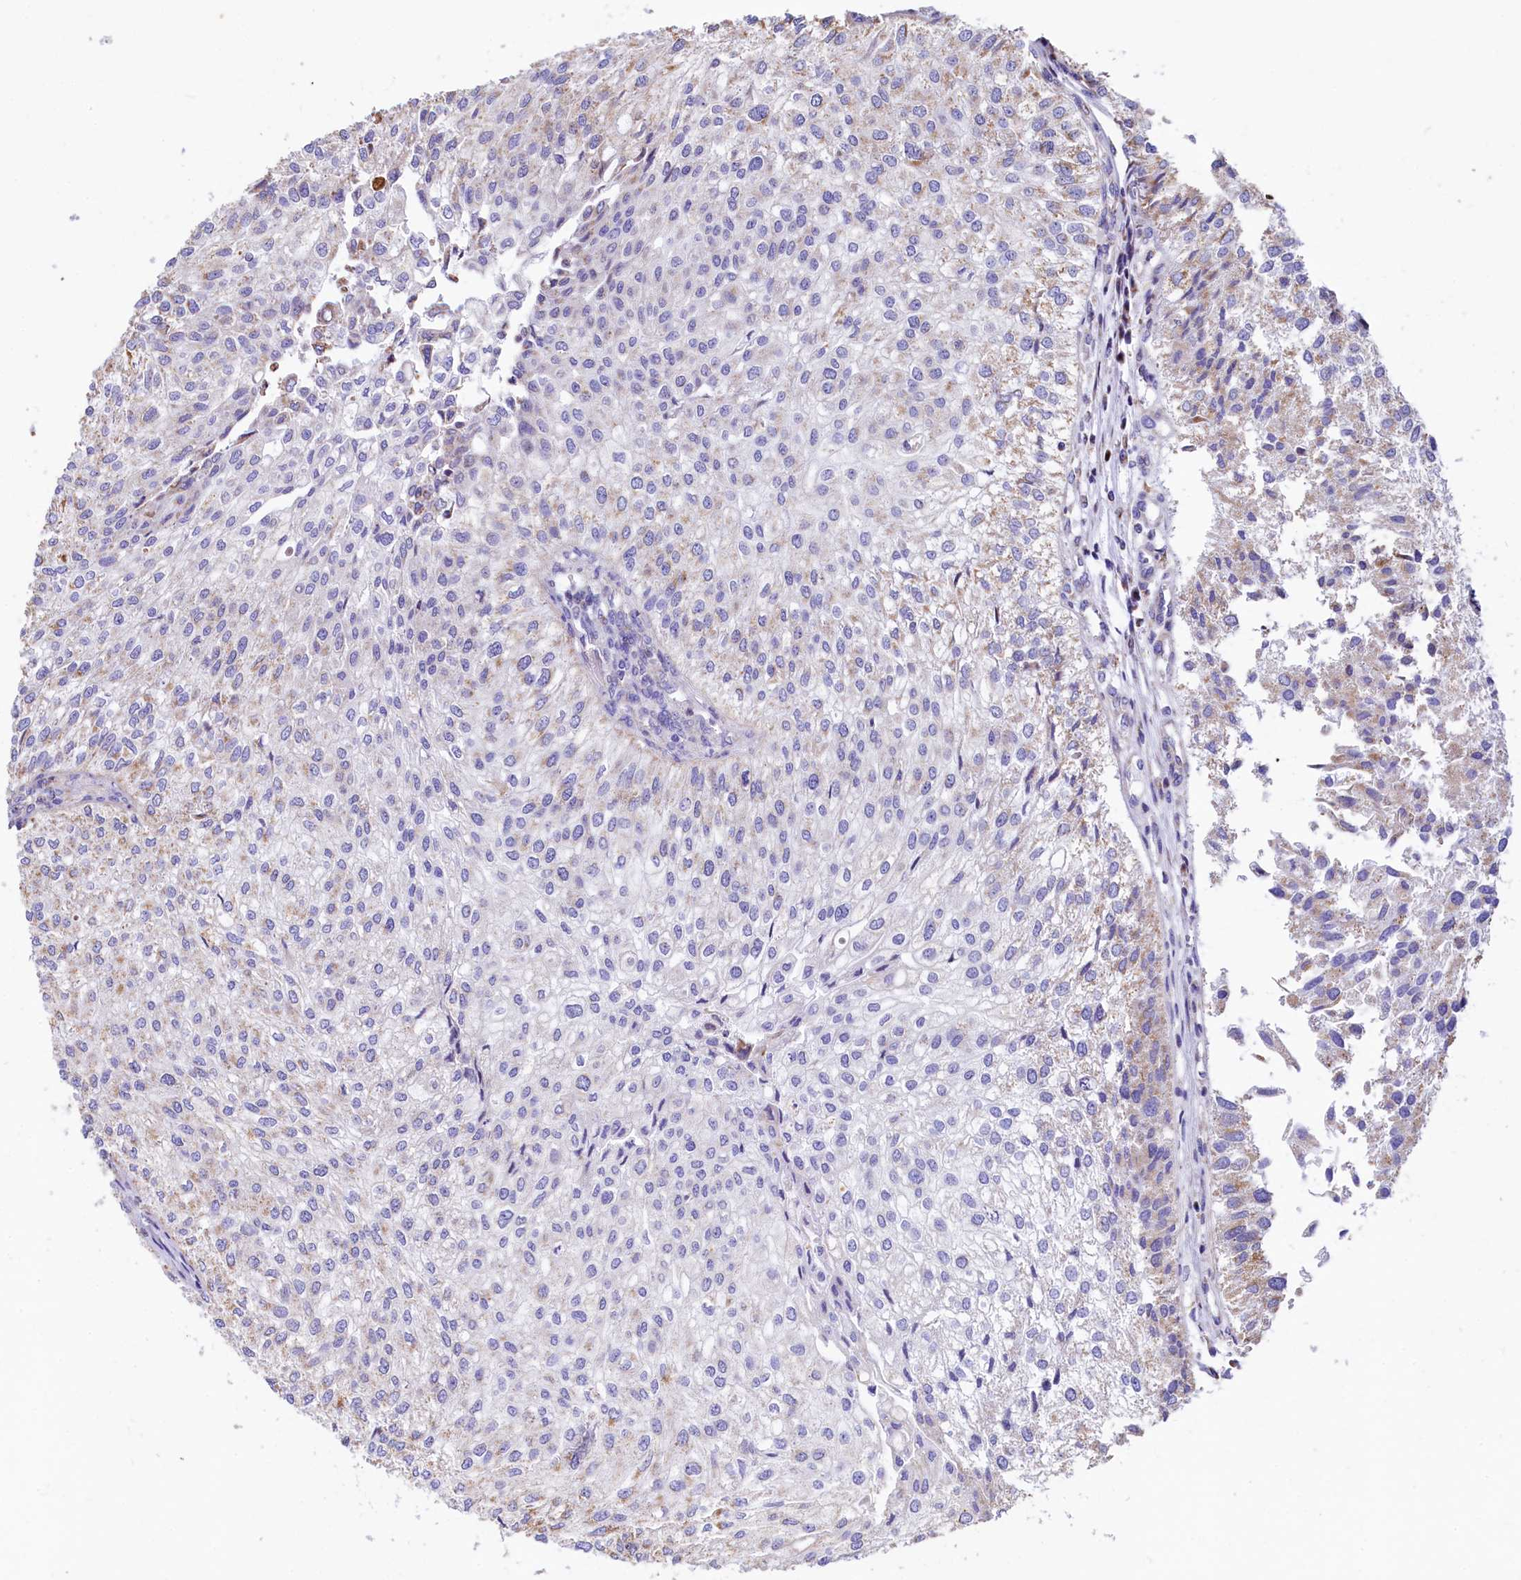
{"staining": {"intensity": "negative", "quantity": "none", "location": "none"}, "tissue": "urothelial cancer", "cell_type": "Tumor cells", "image_type": "cancer", "snomed": [{"axis": "morphology", "description": "Urothelial carcinoma, Low grade"}, {"axis": "topography", "description": "Urinary bladder"}], "caption": "Immunohistochemistry (IHC) photomicrograph of neoplastic tissue: human low-grade urothelial carcinoma stained with DAB shows no significant protein expression in tumor cells. The staining is performed using DAB brown chromogen with nuclei counter-stained in using hematoxylin.", "gene": "VWCE", "patient": {"sex": "female", "age": 89}}